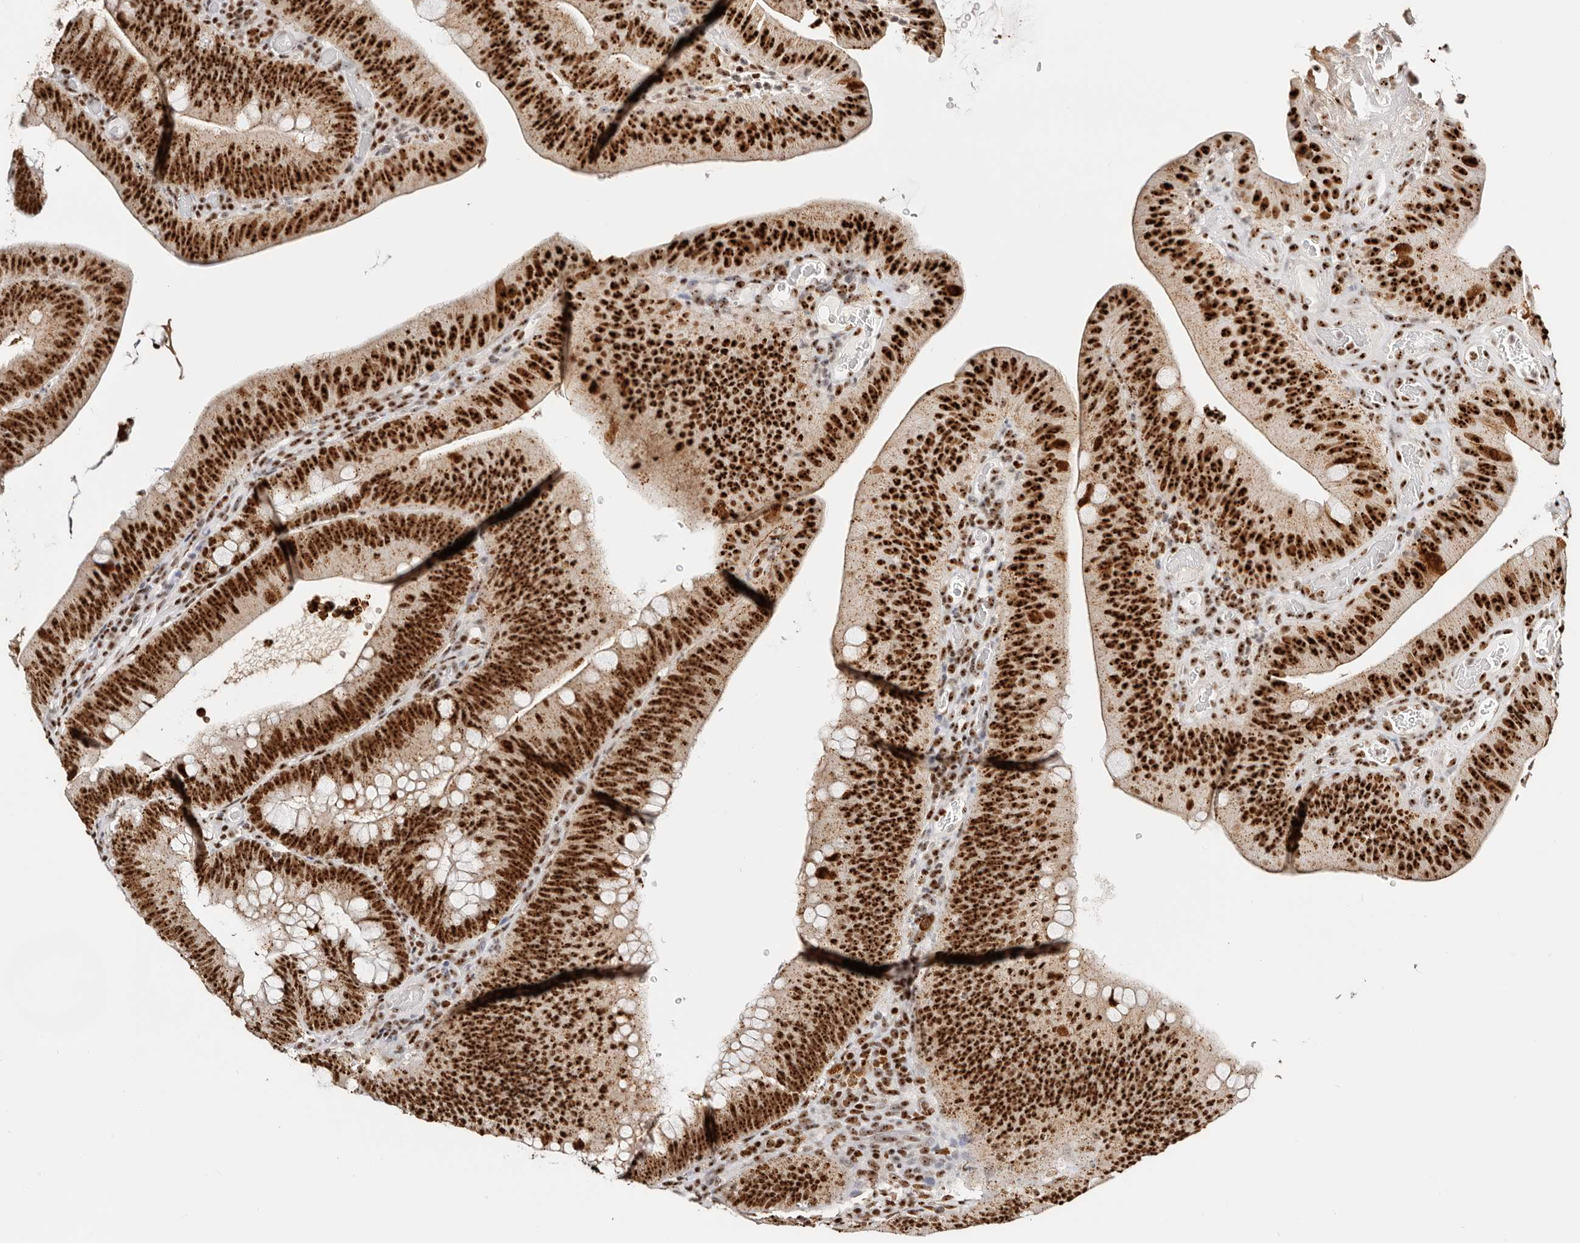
{"staining": {"intensity": "strong", "quantity": ">75%", "location": "nuclear"}, "tissue": "colorectal cancer", "cell_type": "Tumor cells", "image_type": "cancer", "snomed": [{"axis": "morphology", "description": "Normal tissue, NOS"}, {"axis": "topography", "description": "Colon"}], "caption": "Human colorectal cancer stained for a protein (brown) demonstrates strong nuclear positive expression in approximately >75% of tumor cells.", "gene": "IQGAP3", "patient": {"sex": "female", "age": 82}}